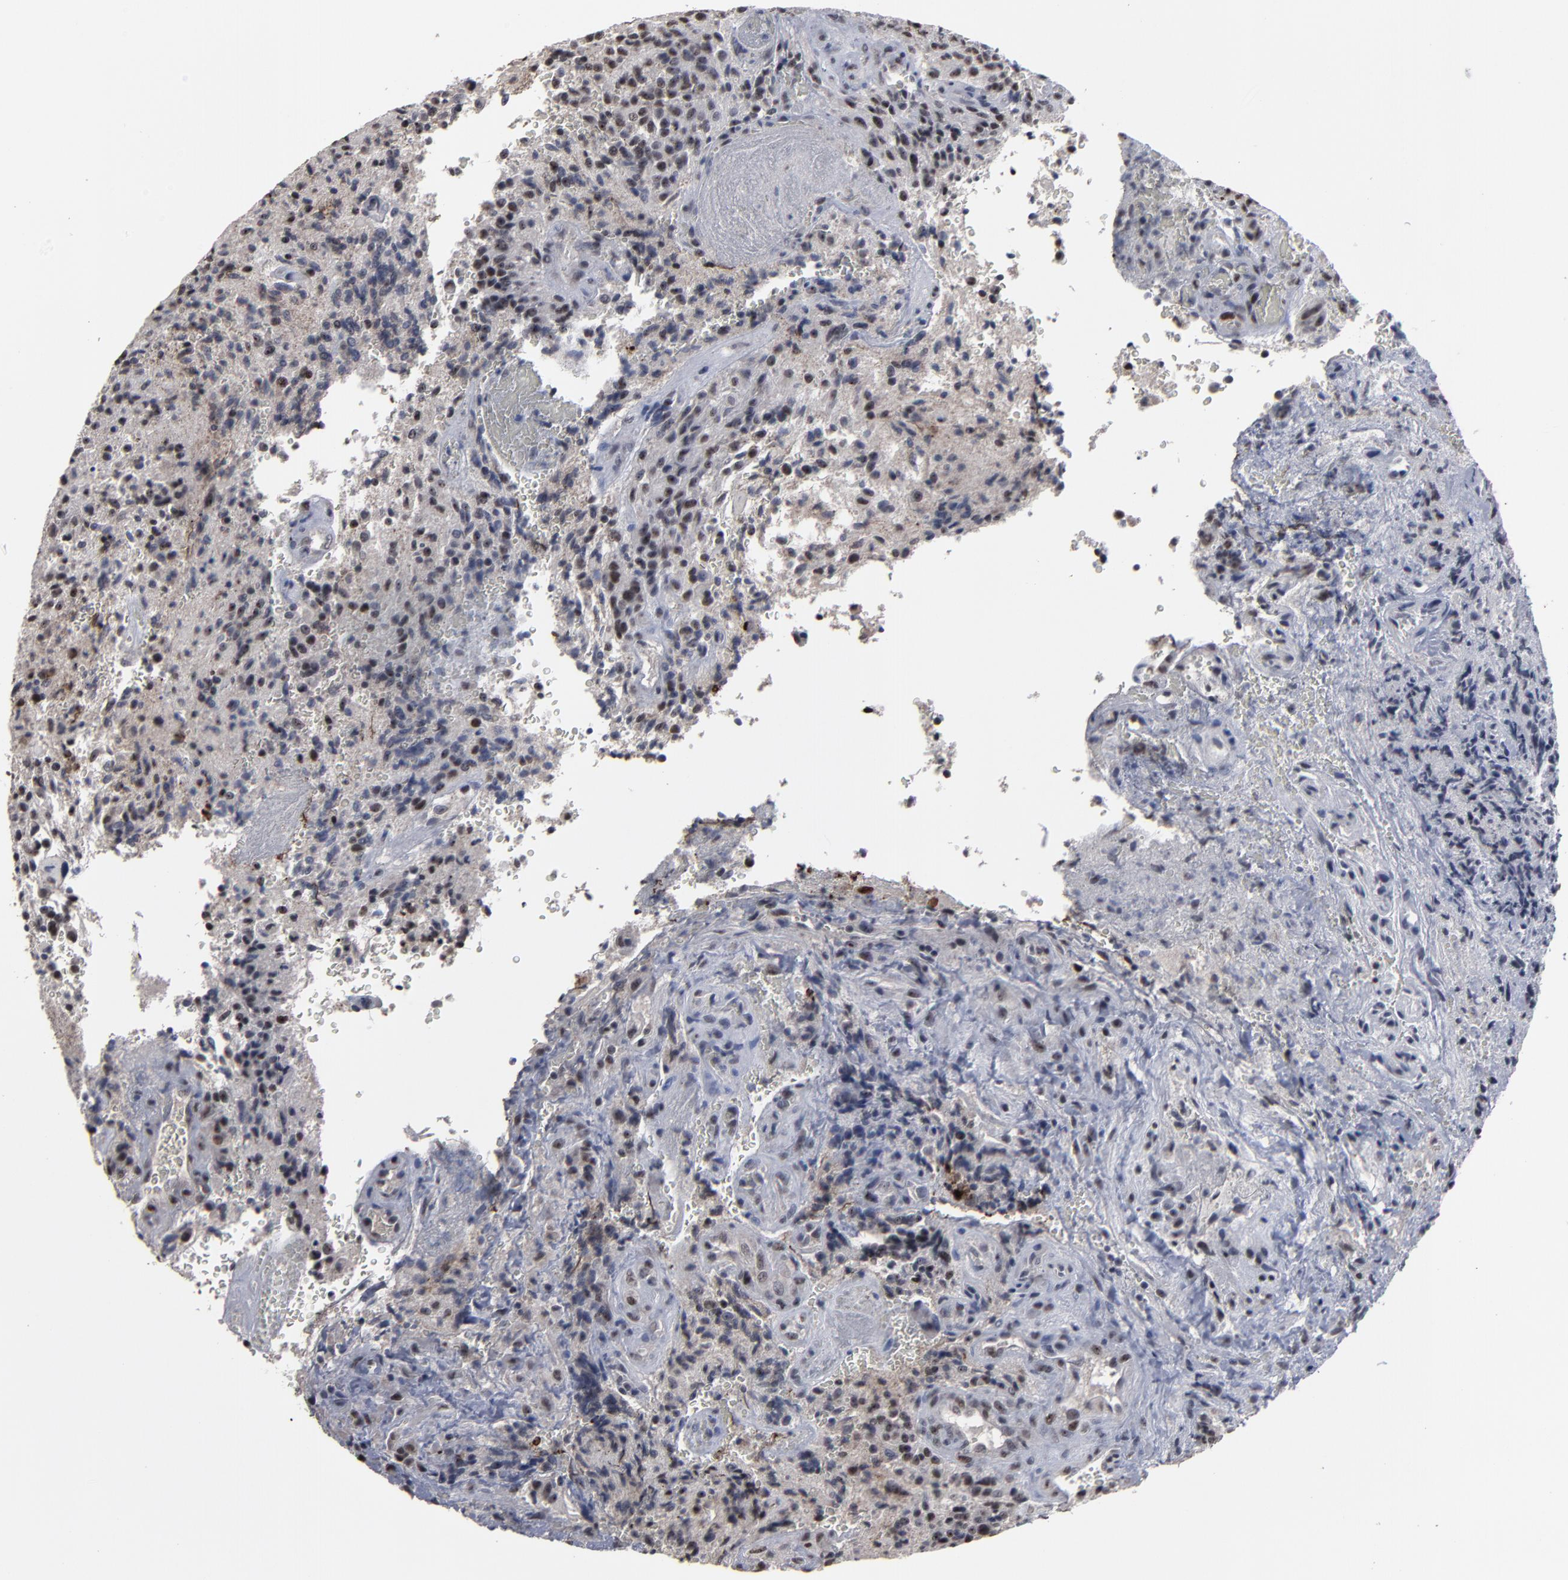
{"staining": {"intensity": "moderate", "quantity": "<25%", "location": "nuclear"}, "tissue": "glioma", "cell_type": "Tumor cells", "image_type": "cancer", "snomed": [{"axis": "morphology", "description": "Normal tissue, NOS"}, {"axis": "morphology", "description": "Glioma, malignant, High grade"}, {"axis": "topography", "description": "Cerebral cortex"}], "caption": "Moderate nuclear protein staining is present in about <25% of tumor cells in high-grade glioma (malignant).", "gene": "SSRP1", "patient": {"sex": "male", "age": 56}}